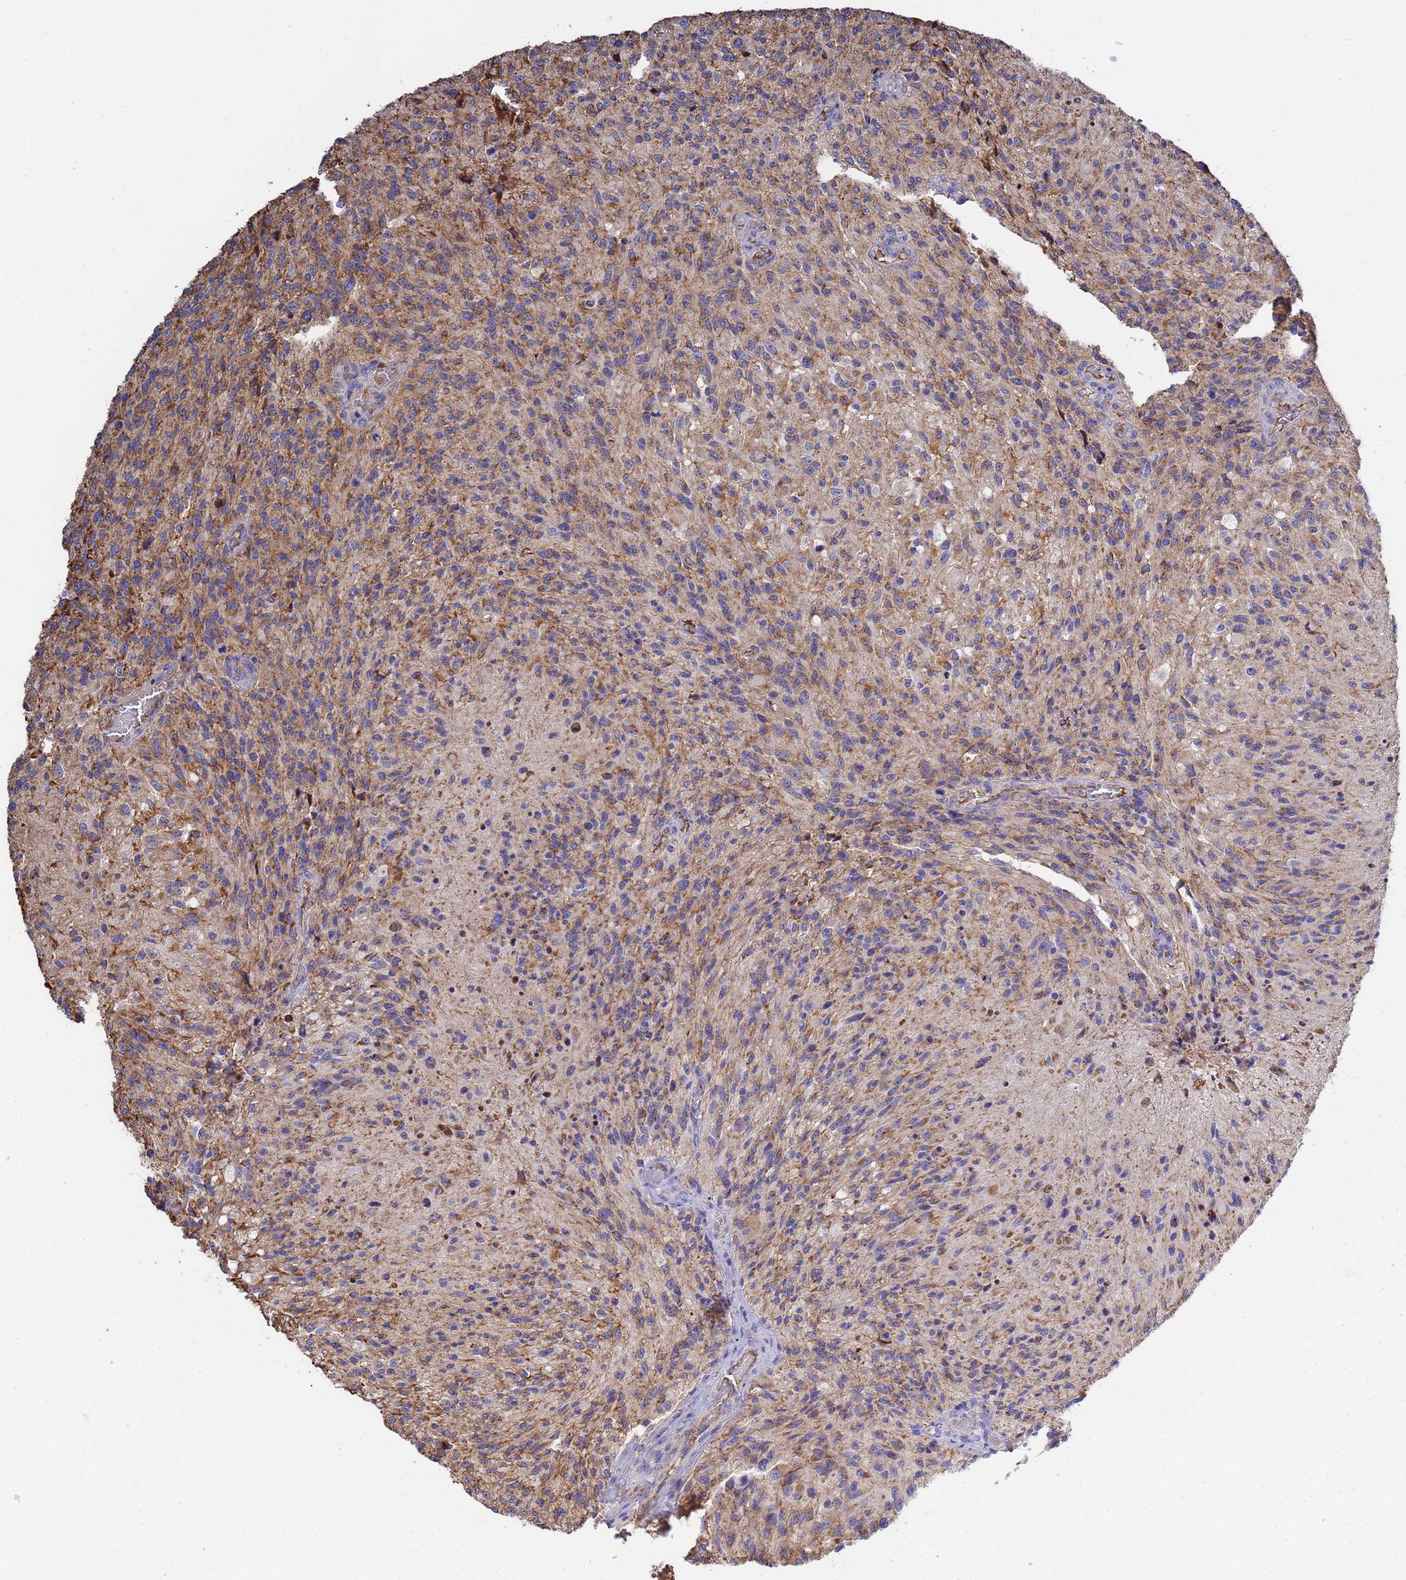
{"staining": {"intensity": "moderate", "quantity": "25%-75%", "location": "cytoplasmic/membranous"}, "tissue": "glioma", "cell_type": "Tumor cells", "image_type": "cancer", "snomed": [{"axis": "morphology", "description": "Normal tissue, NOS"}, {"axis": "morphology", "description": "Glioma, malignant, High grade"}, {"axis": "topography", "description": "Cerebral cortex"}], "caption": "Immunohistochemical staining of human glioma displays medium levels of moderate cytoplasmic/membranous protein positivity in about 25%-75% of tumor cells. Using DAB (3,3'-diaminobenzidine) (brown) and hematoxylin (blue) stains, captured at high magnification using brightfield microscopy.", "gene": "GLUD1", "patient": {"sex": "male", "age": 56}}